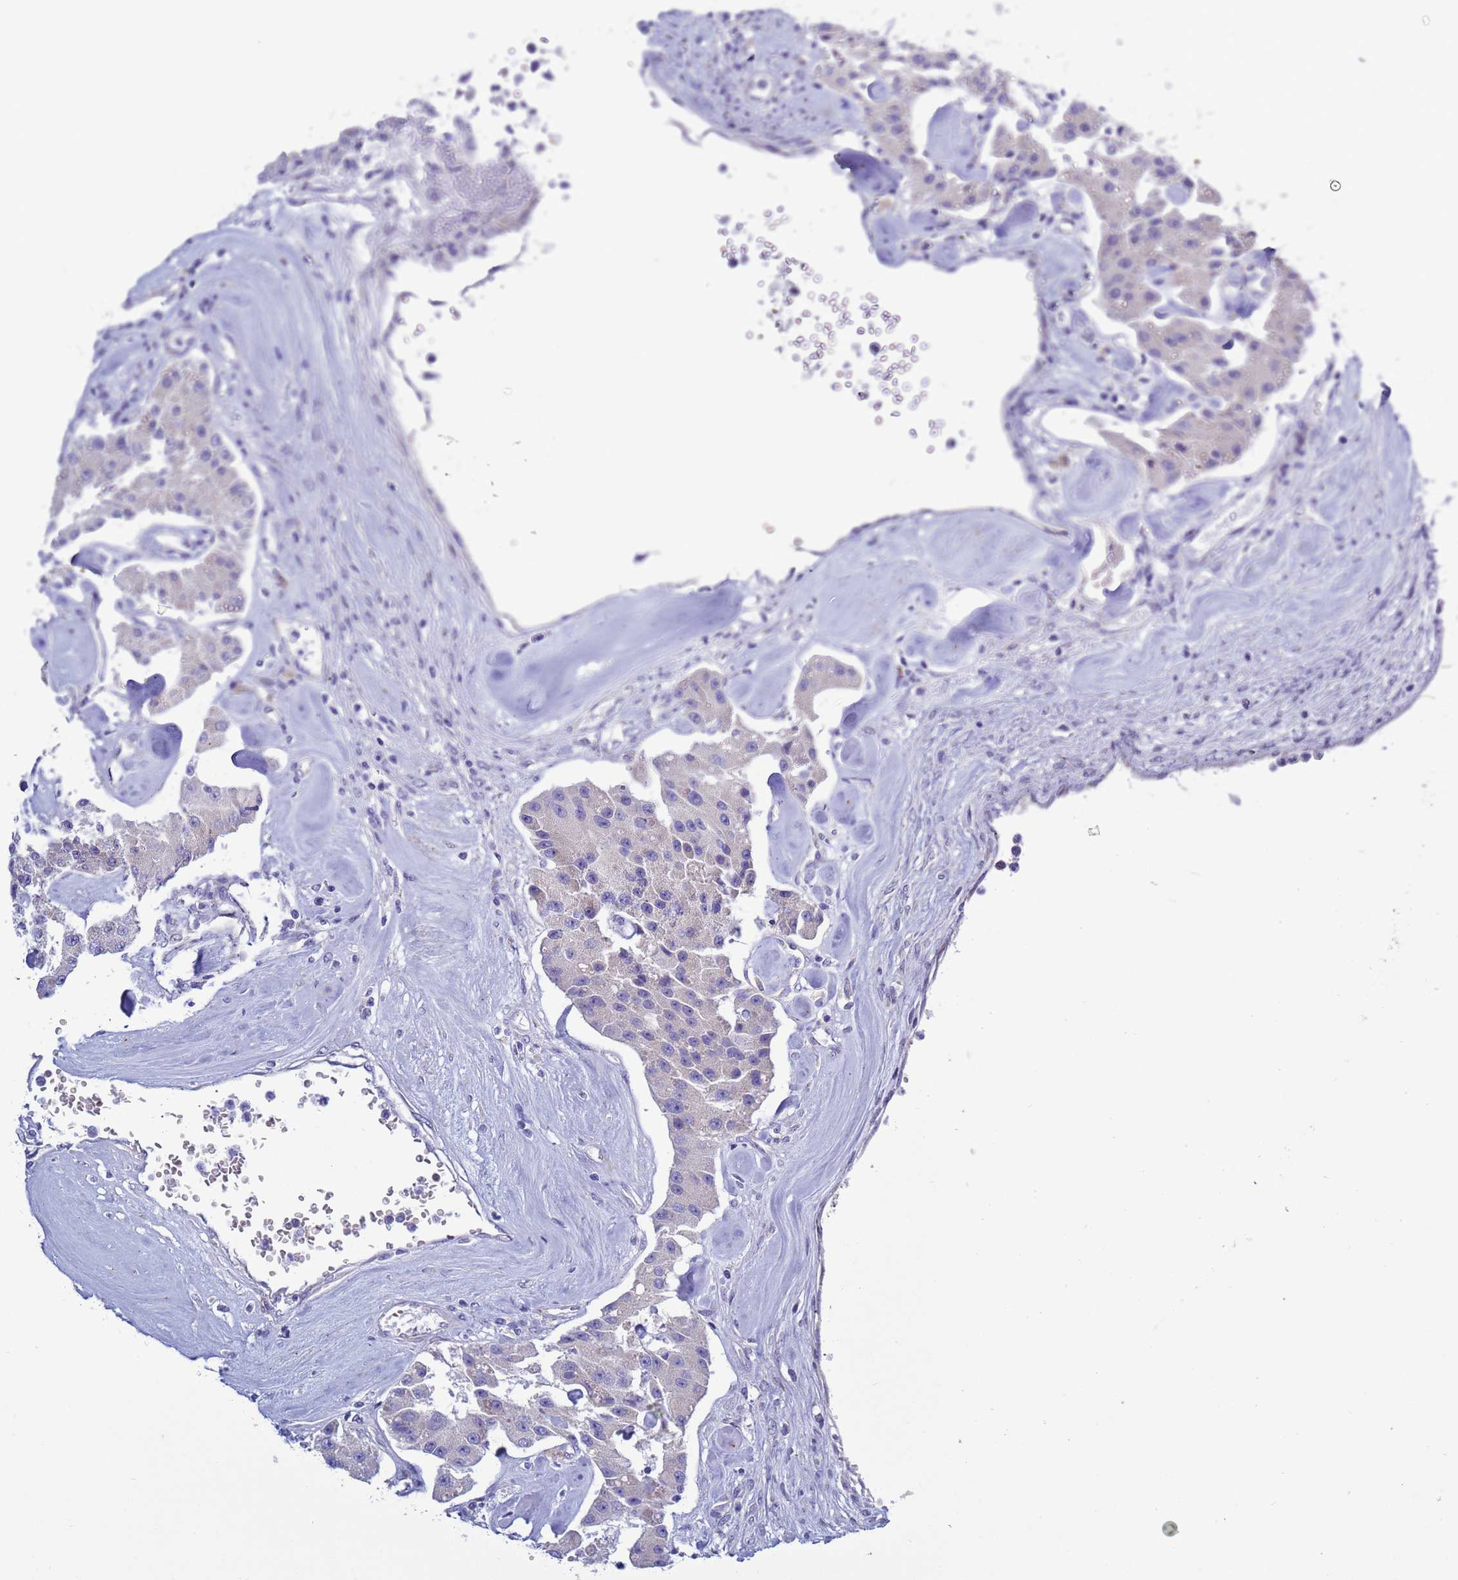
{"staining": {"intensity": "negative", "quantity": "none", "location": "none"}, "tissue": "carcinoid", "cell_type": "Tumor cells", "image_type": "cancer", "snomed": [{"axis": "morphology", "description": "Carcinoid, malignant, NOS"}, {"axis": "topography", "description": "Pancreas"}], "caption": "DAB immunohistochemical staining of carcinoid displays no significant positivity in tumor cells.", "gene": "ABHD17B", "patient": {"sex": "male", "age": 41}}